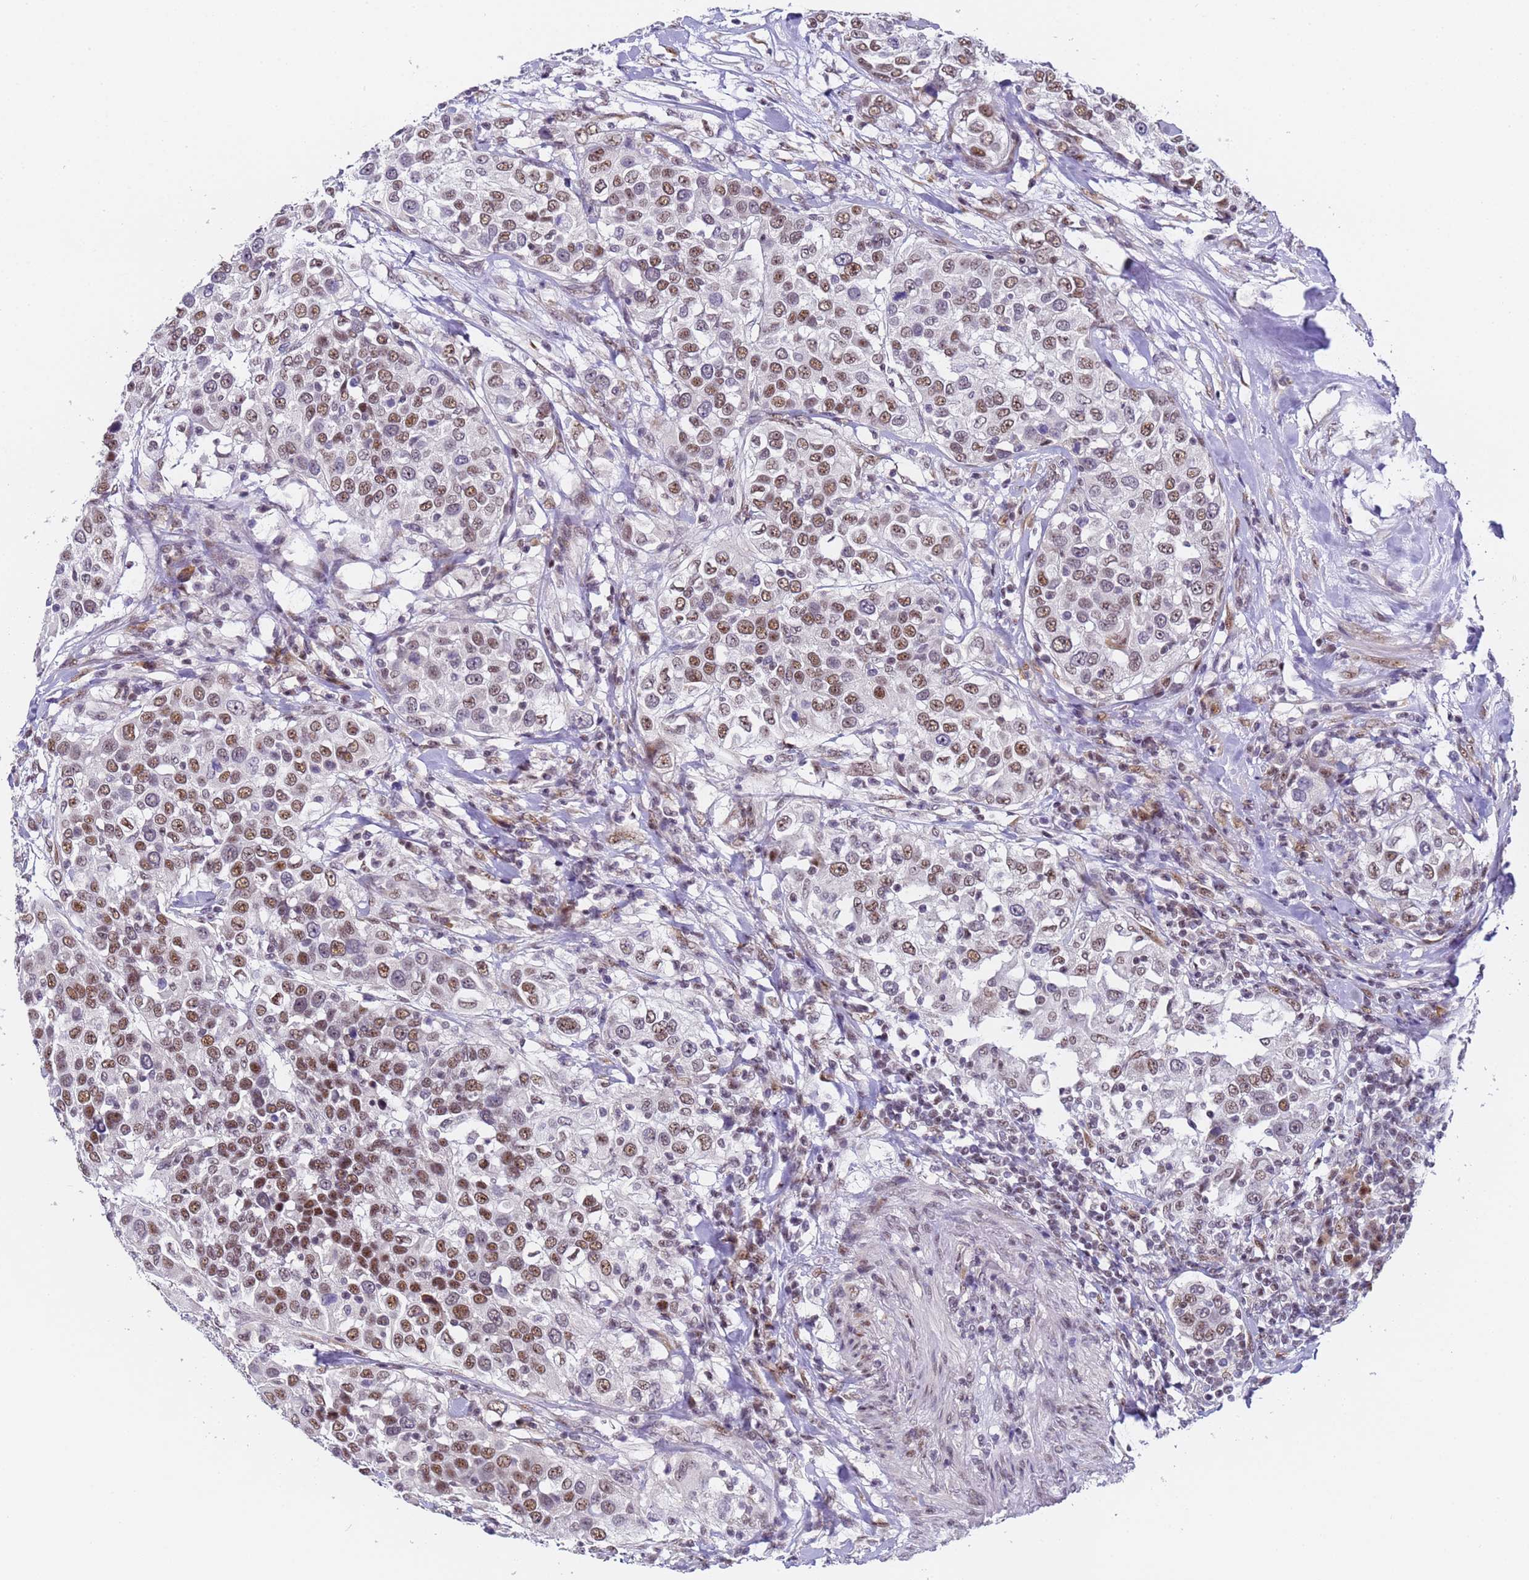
{"staining": {"intensity": "moderate", "quantity": ">75%", "location": "nuclear"}, "tissue": "urothelial cancer", "cell_type": "Tumor cells", "image_type": "cancer", "snomed": [{"axis": "morphology", "description": "Urothelial carcinoma, High grade"}, {"axis": "topography", "description": "Urinary bladder"}], "caption": "Immunohistochemical staining of urothelial cancer exhibits medium levels of moderate nuclear expression in approximately >75% of tumor cells.", "gene": "FNBP4", "patient": {"sex": "female", "age": 80}}